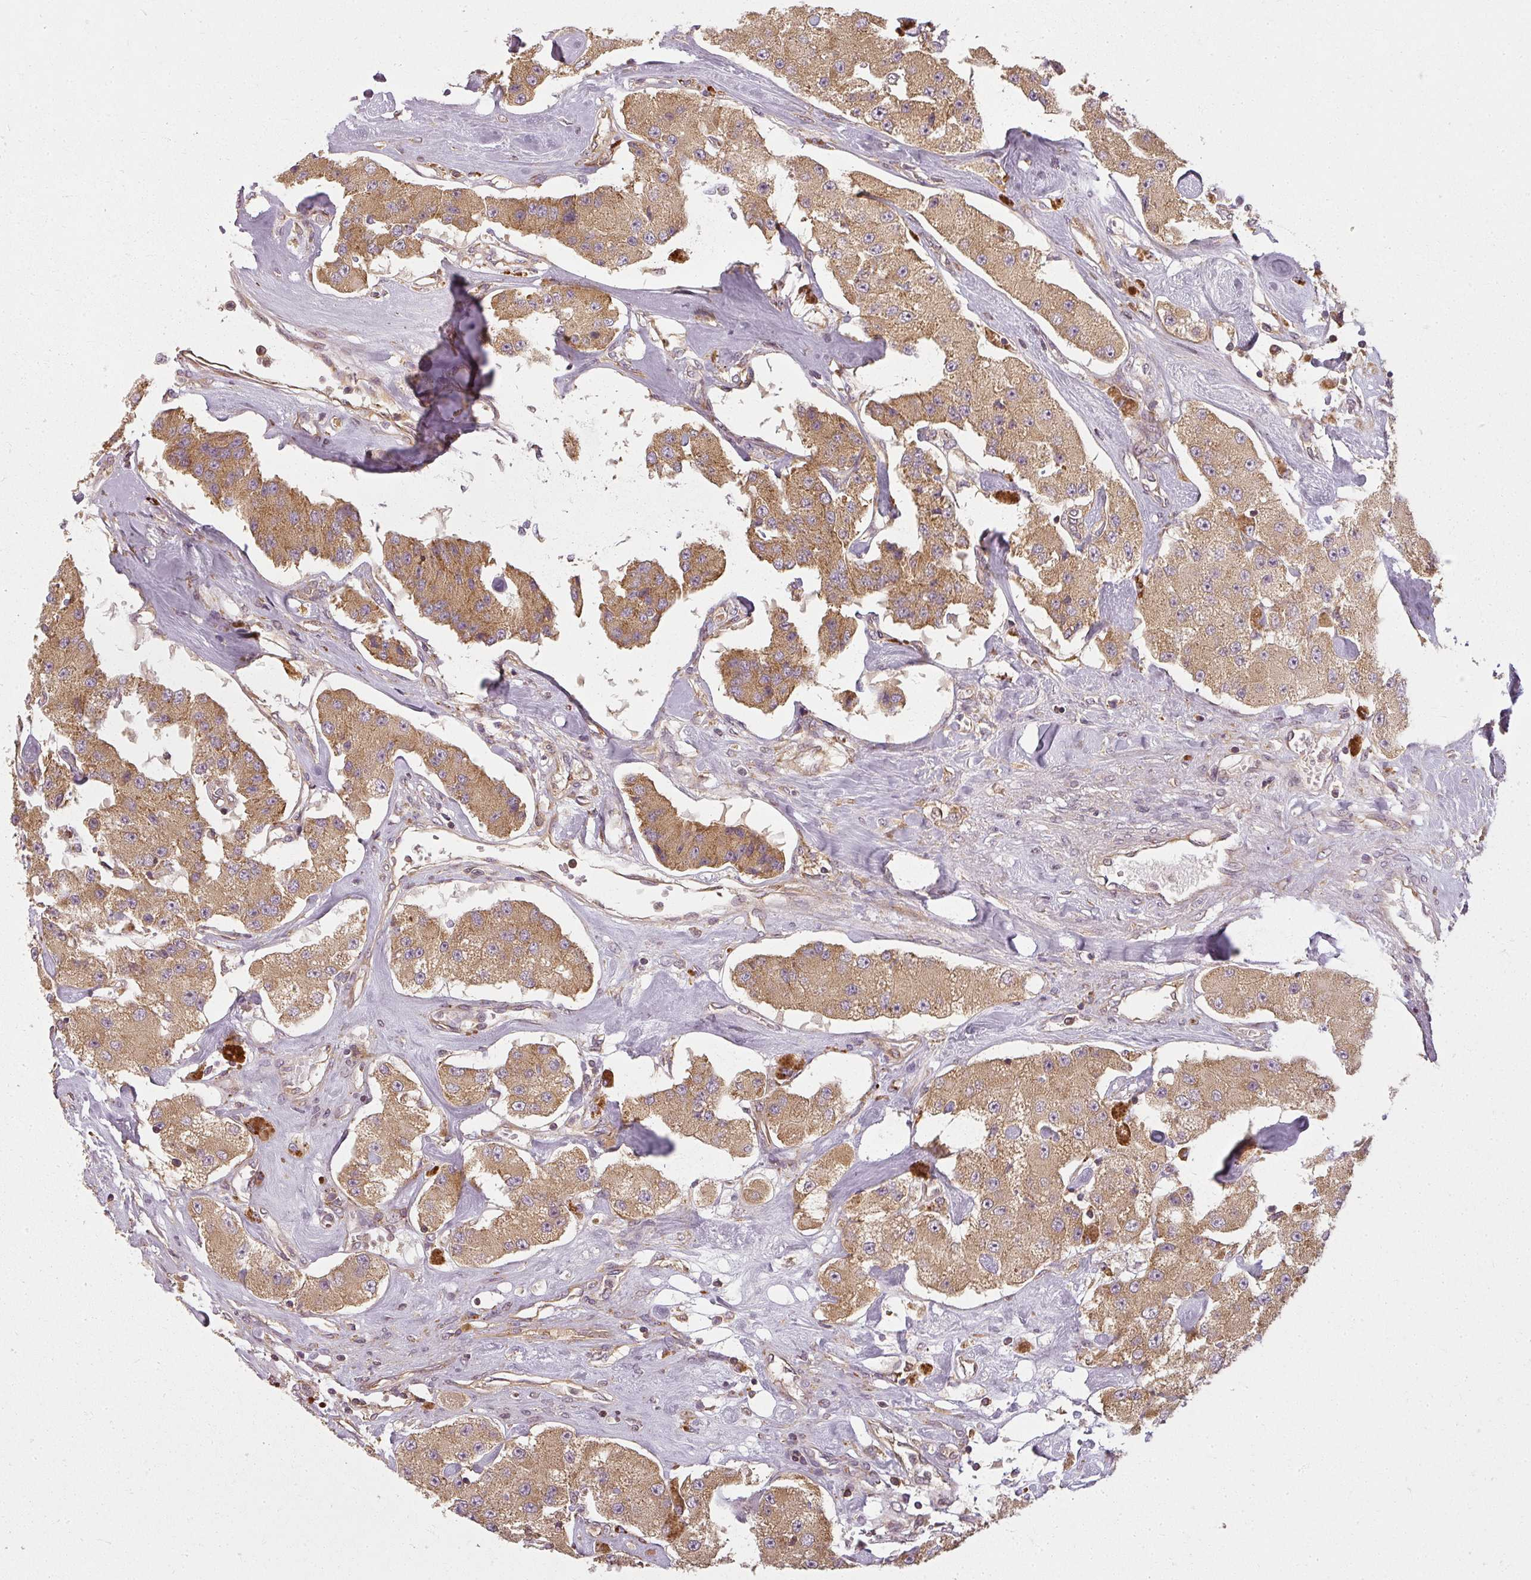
{"staining": {"intensity": "moderate", "quantity": ">75%", "location": "cytoplasmic/membranous"}, "tissue": "carcinoid", "cell_type": "Tumor cells", "image_type": "cancer", "snomed": [{"axis": "morphology", "description": "Carcinoid, malignant, NOS"}, {"axis": "topography", "description": "Pancreas"}], "caption": "Immunohistochemistry (IHC) of malignant carcinoid displays medium levels of moderate cytoplasmic/membranous expression in approximately >75% of tumor cells.", "gene": "RPL24", "patient": {"sex": "male", "age": 41}}